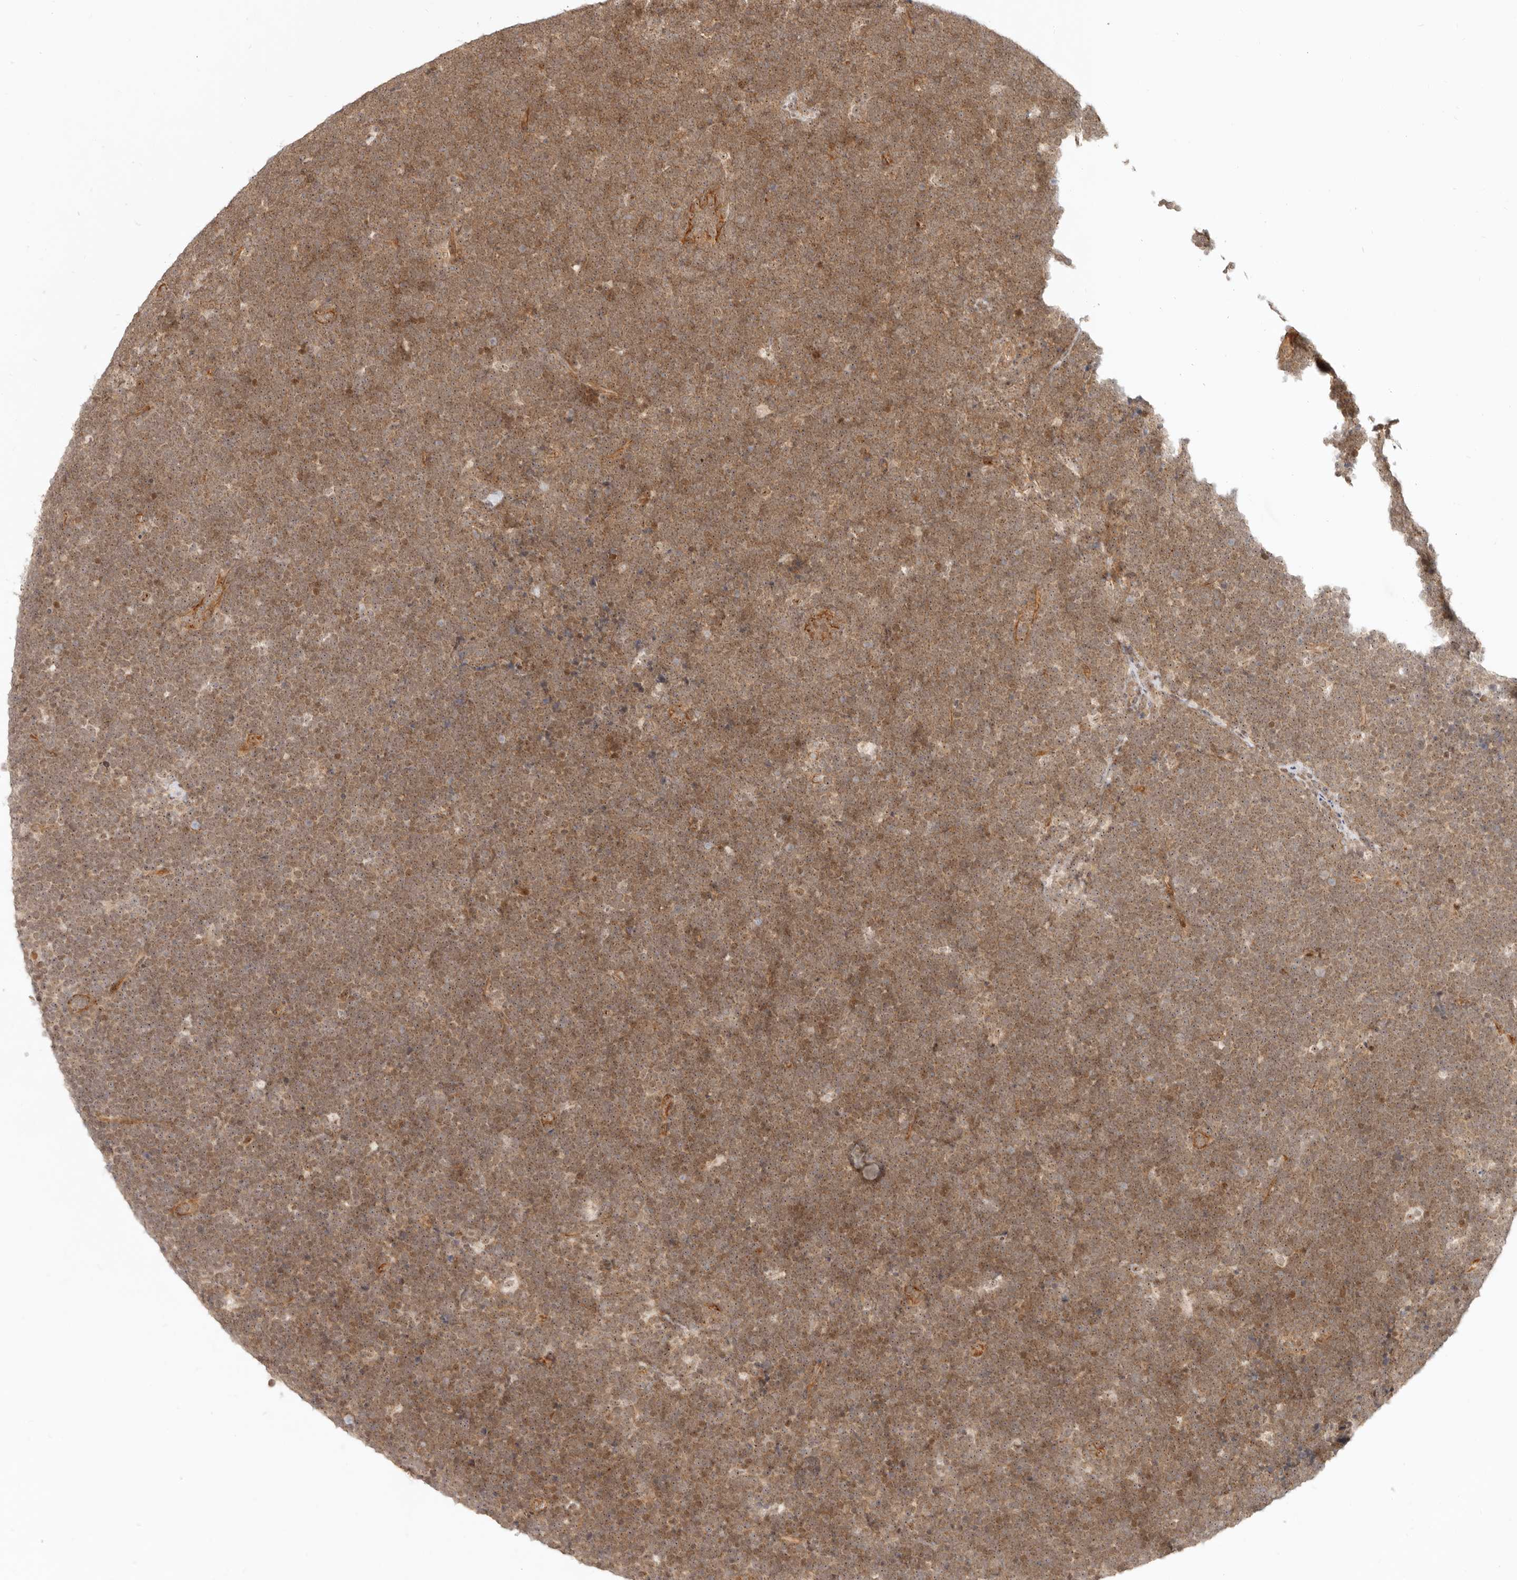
{"staining": {"intensity": "moderate", "quantity": ">75%", "location": "cytoplasmic/membranous,nuclear"}, "tissue": "lymphoma", "cell_type": "Tumor cells", "image_type": "cancer", "snomed": [{"axis": "morphology", "description": "Malignant lymphoma, non-Hodgkin's type, High grade"}, {"axis": "topography", "description": "Lymph node"}], "caption": "High-grade malignant lymphoma, non-Hodgkin's type stained with IHC displays moderate cytoplasmic/membranous and nuclear positivity in approximately >75% of tumor cells.", "gene": "BAP1", "patient": {"sex": "male", "age": 13}}